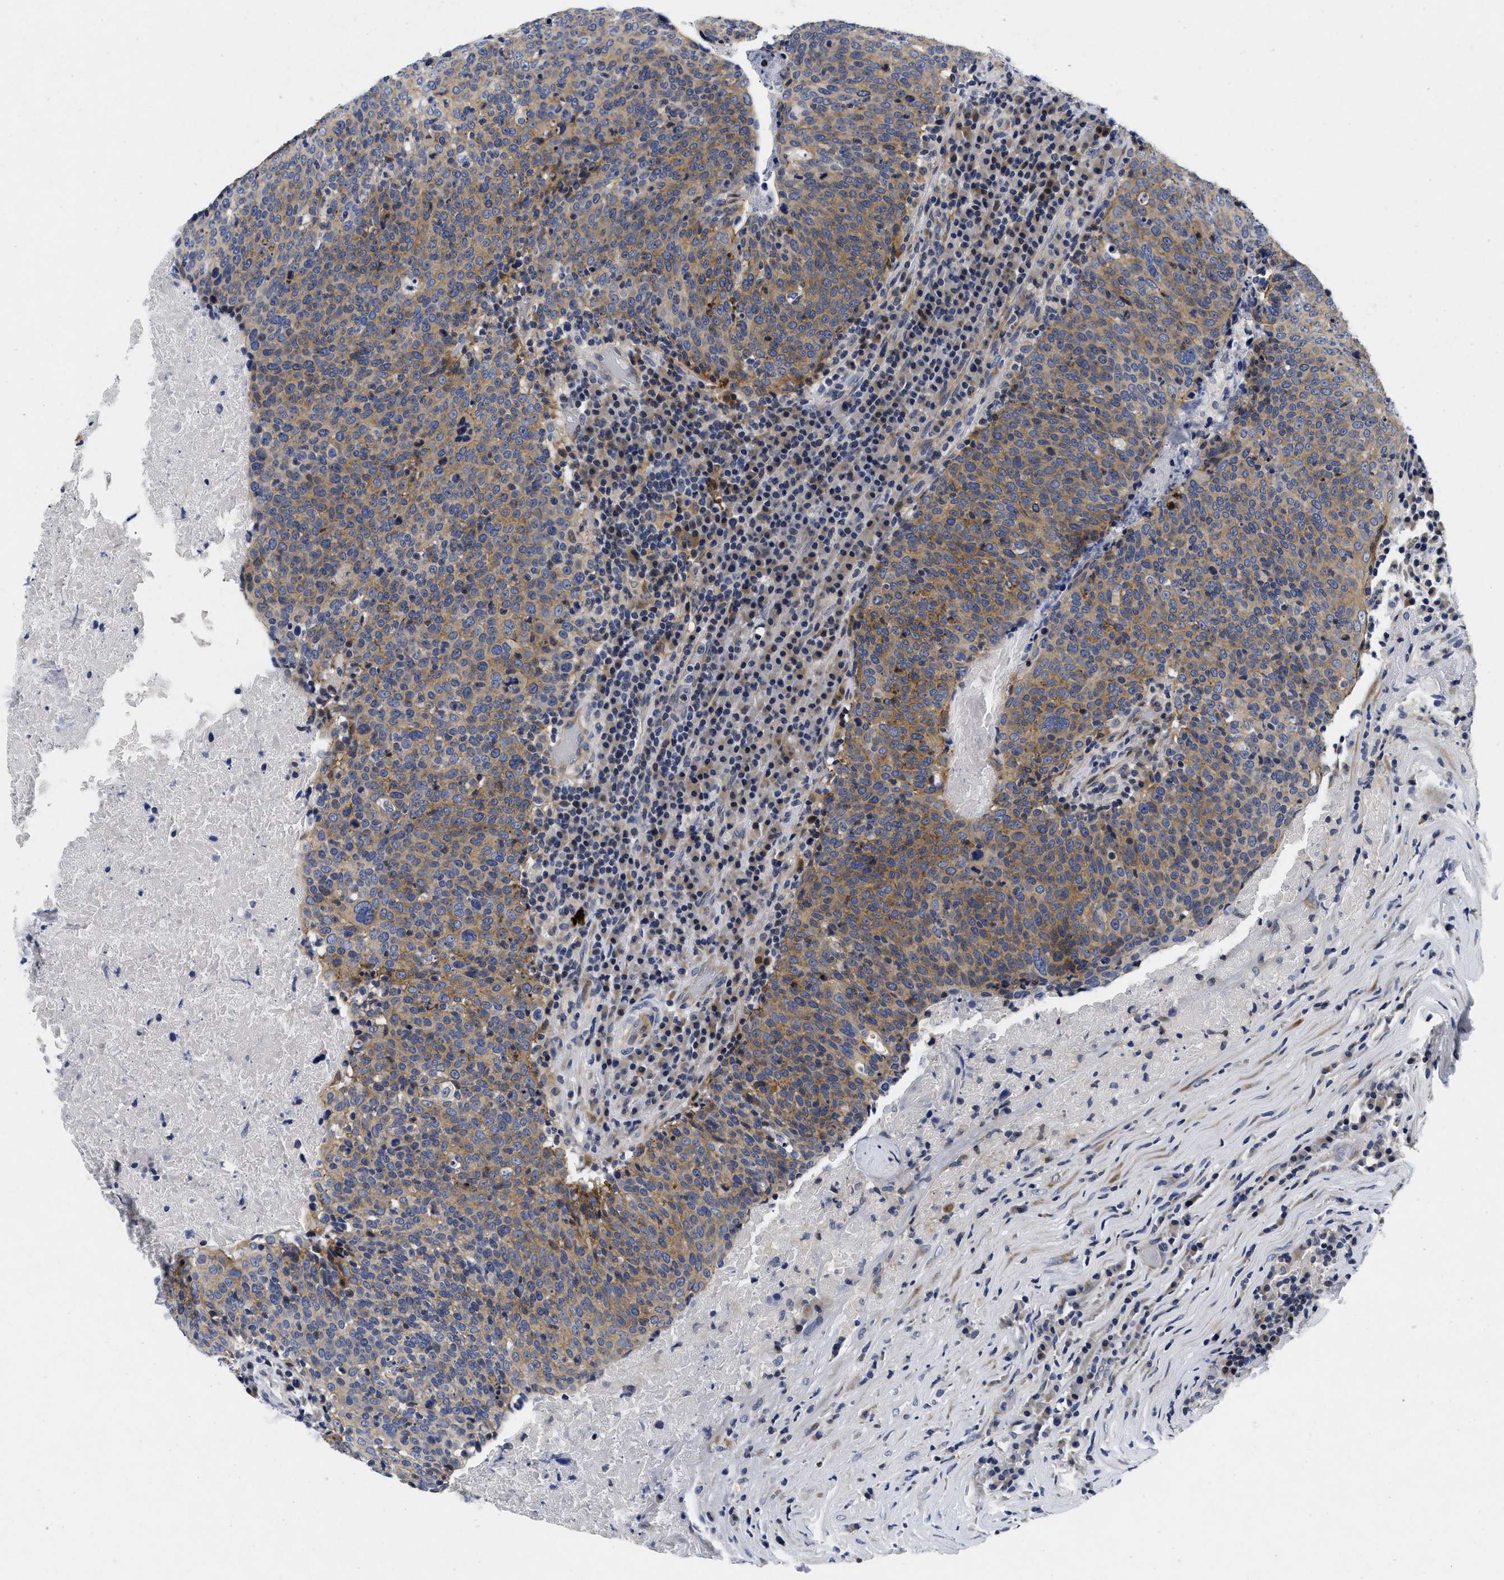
{"staining": {"intensity": "moderate", "quantity": ">75%", "location": "cytoplasmic/membranous"}, "tissue": "head and neck cancer", "cell_type": "Tumor cells", "image_type": "cancer", "snomed": [{"axis": "morphology", "description": "Squamous cell carcinoma, NOS"}, {"axis": "morphology", "description": "Squamous cell carcinoma, metastatic, NOS"}, {"axis": "topography", "description": "Lymph node"}, {"axis": "topography", "description": "Head-Neck"}], "caption": "High-magnification brightfield microscopy of metastatic squamous cell carcinoma (head and neck) stained with DAB (3,3'-diaminobenzidine) (brown) and counterstained with hematoxylin (blue). tumor cells exhibit moderate cytoplasmic/membranous expression is seen in approximately>75% of cells.", "gene": "LAD1", "patient": {"sex": "male", "age": 62}}